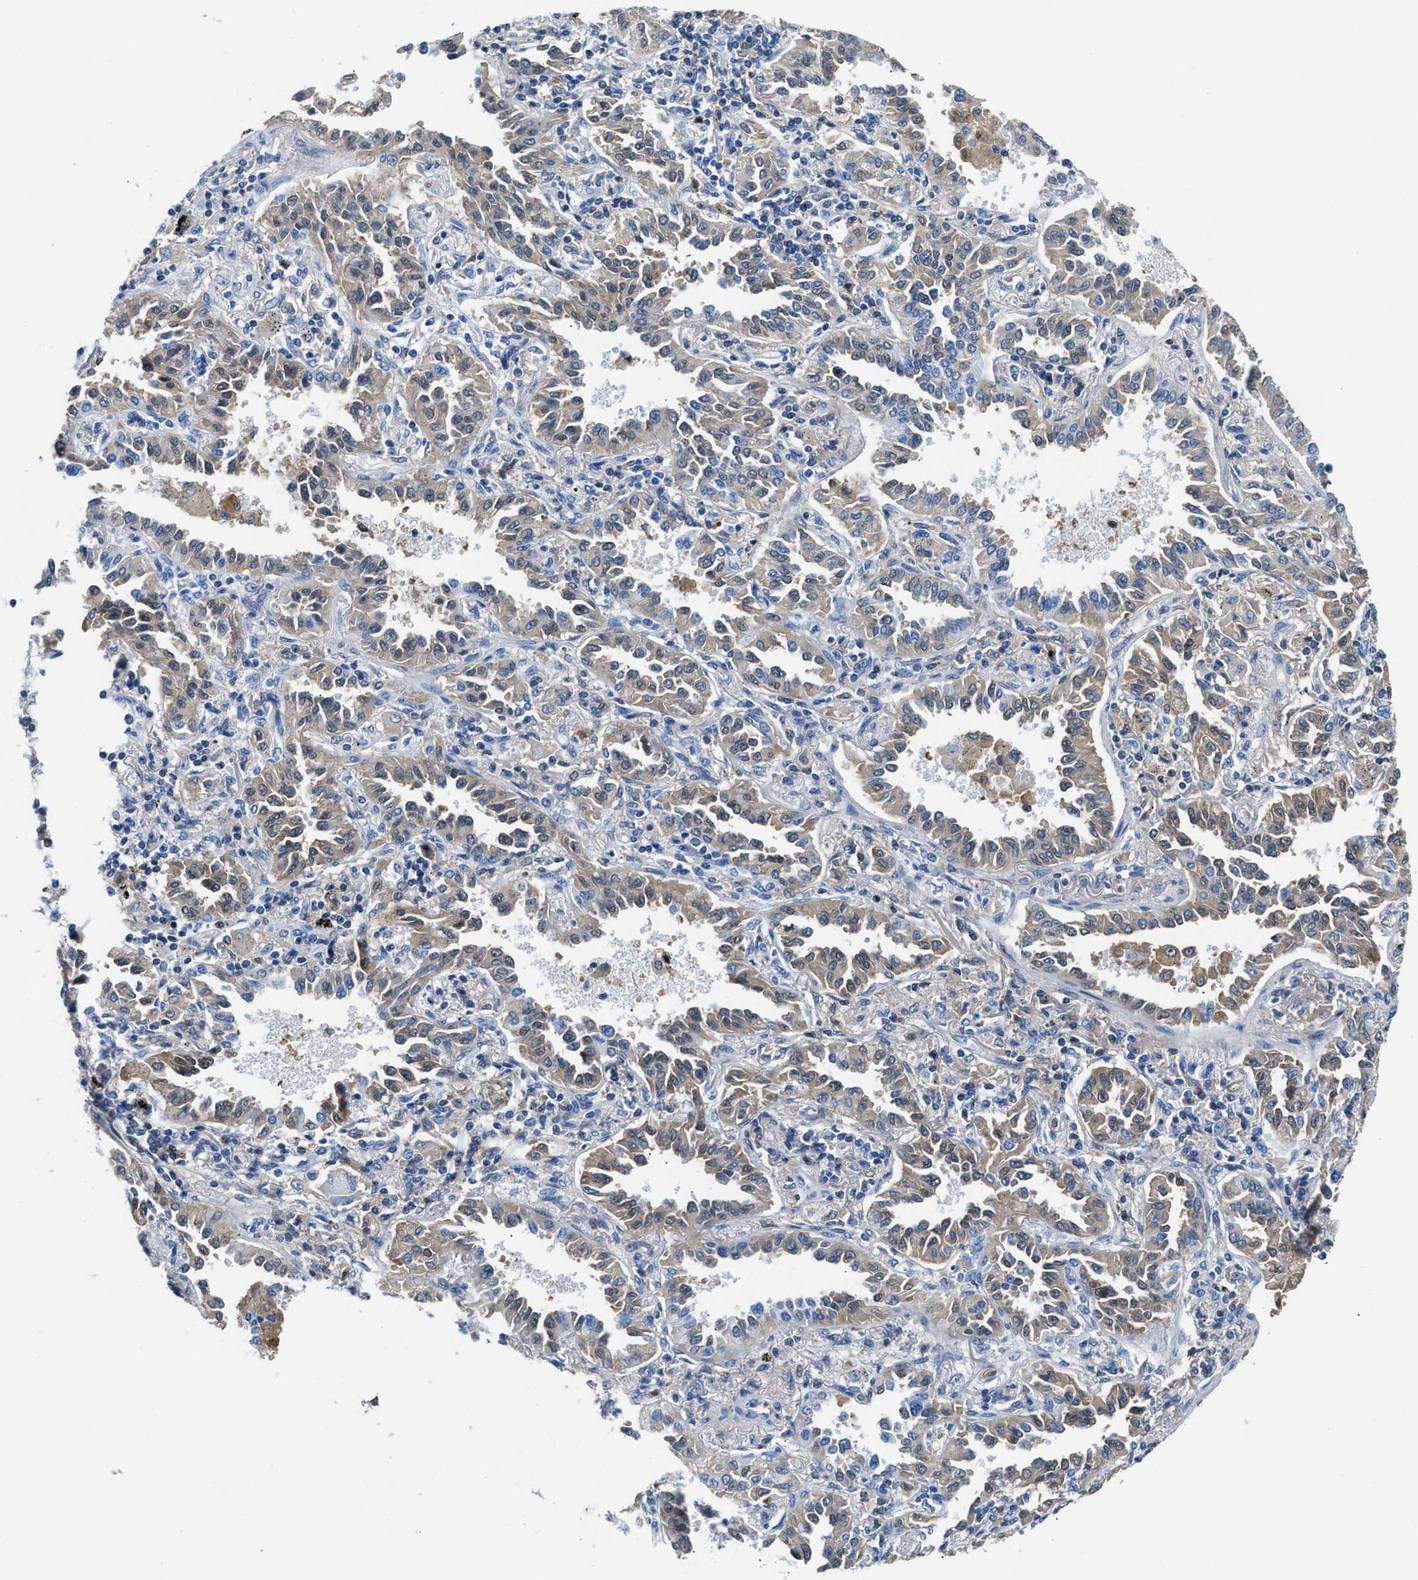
{"staining": {"intensity": "weak", "quantity": ">75%", "location": "cytoplasmic/membranous"}, "tissue": "lung cancer", "cell_type": "Tumor cells", "image_type": "cancer", "snomed": [{"axis": "morphology", "description": "Normal tissue, NOS"}, {"axis": "morphology", "description": "Adenocarcinoma, NOS"}, {"axis": "topography", "description": "Lung"}], "caption": "Weak cytoplasmic/membranous protein staining is seen in approximately >75% of tumor cells in lung cancer. (DAB IHC, brown staining for protein, blue staining for nuclei).", "gene": "GC", "patient": {"sex": "male", "age": 59}}